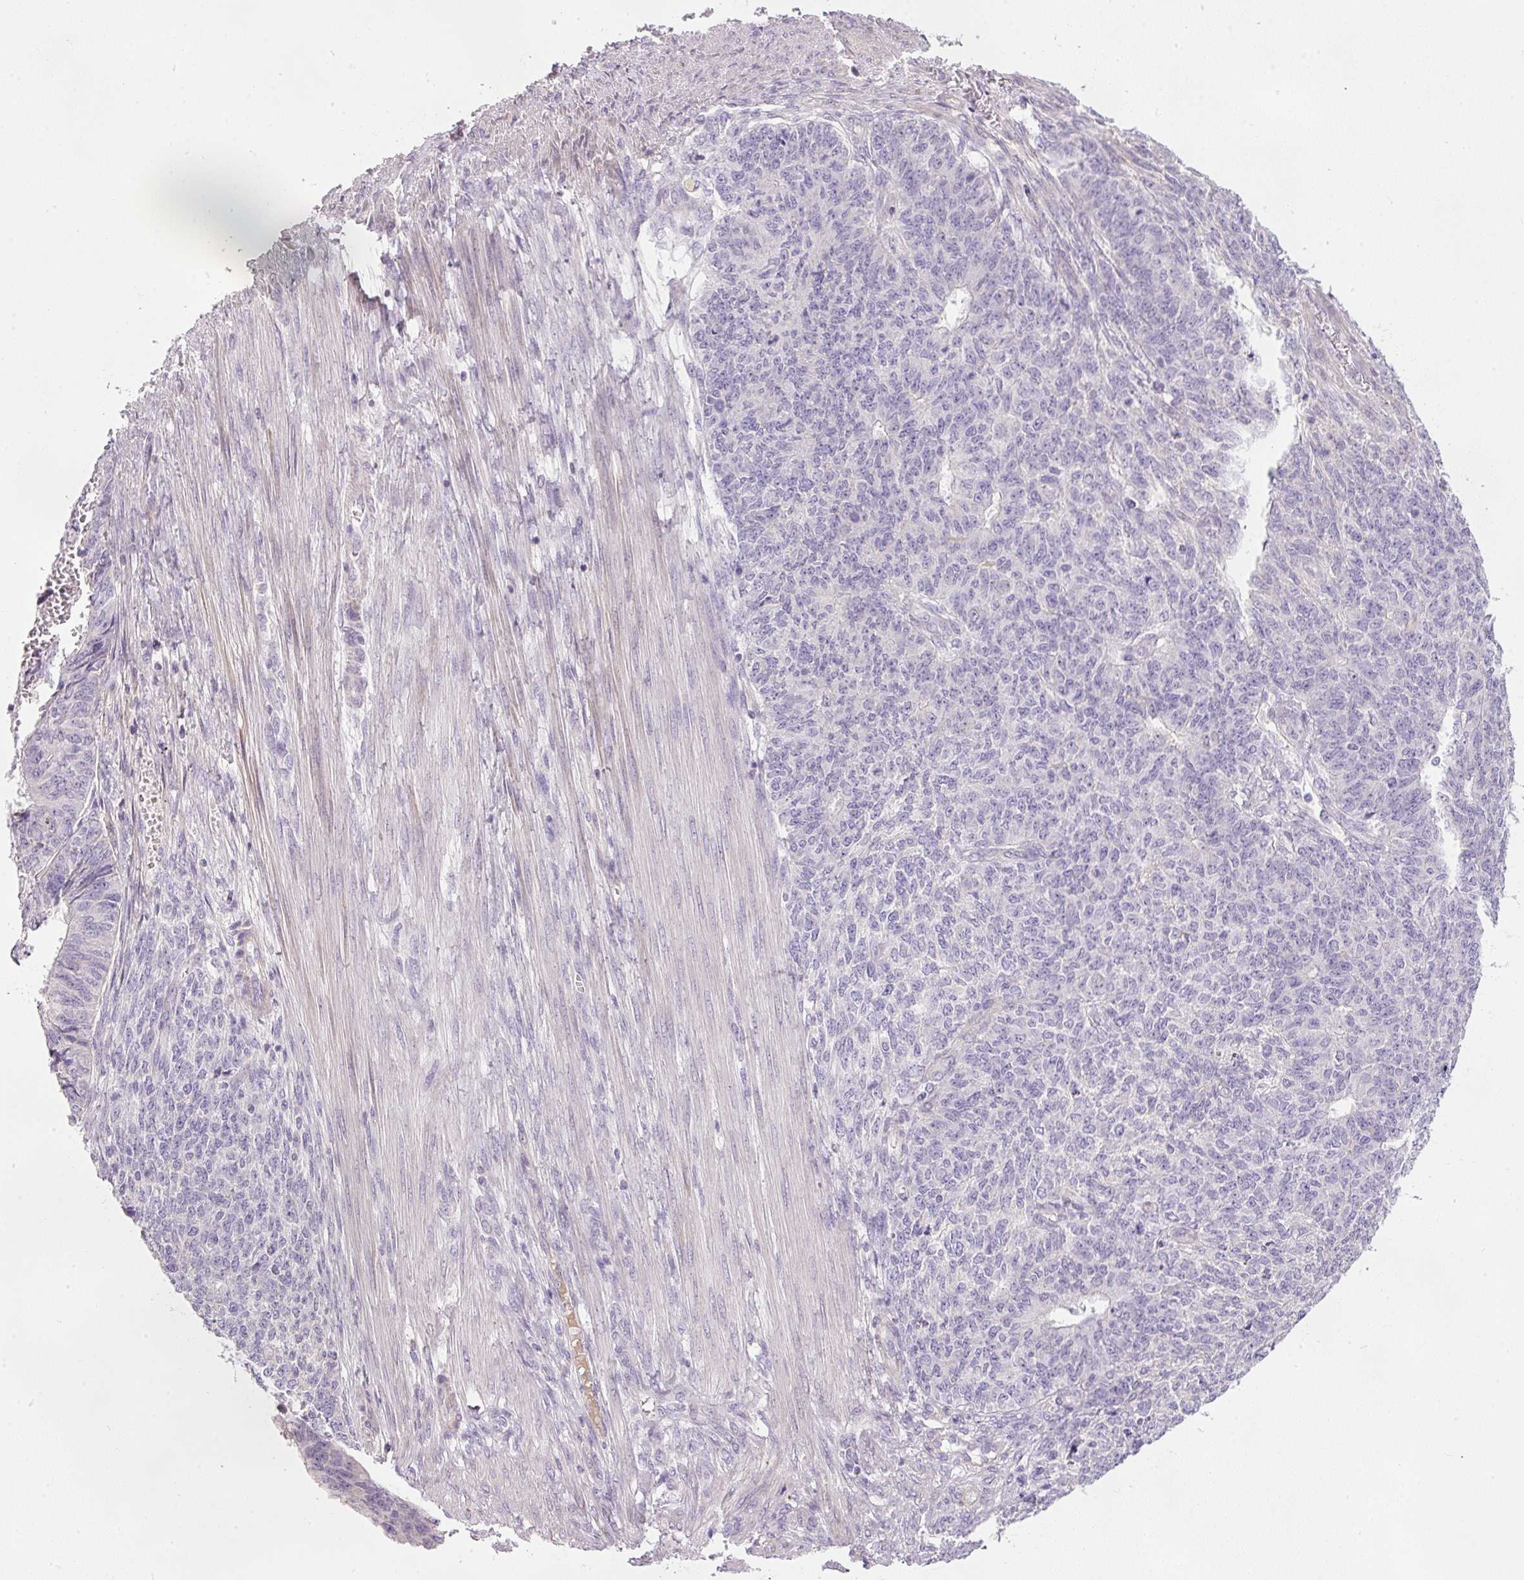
{"staining": {"intensity": "negative", "quantity": "none", "location": "none"}, "tissue": "endometrial cancer", "cell_type": "Tumor cells", "image_type": "cancer", "snomed": [{"axis": "morphology", "description": "Adenocarcinoma, NOS"}, {"axis": "topography", "description": "Endometrium"}], "caption": "An immunohistochemistry micrograph of endometrial cancer is shown. There is no staining in tumor cells of endometrial cancer. Nuclei are stained in blue.", "gene": "KPNA5", "patient": {"sex": "female", "age": 32}}